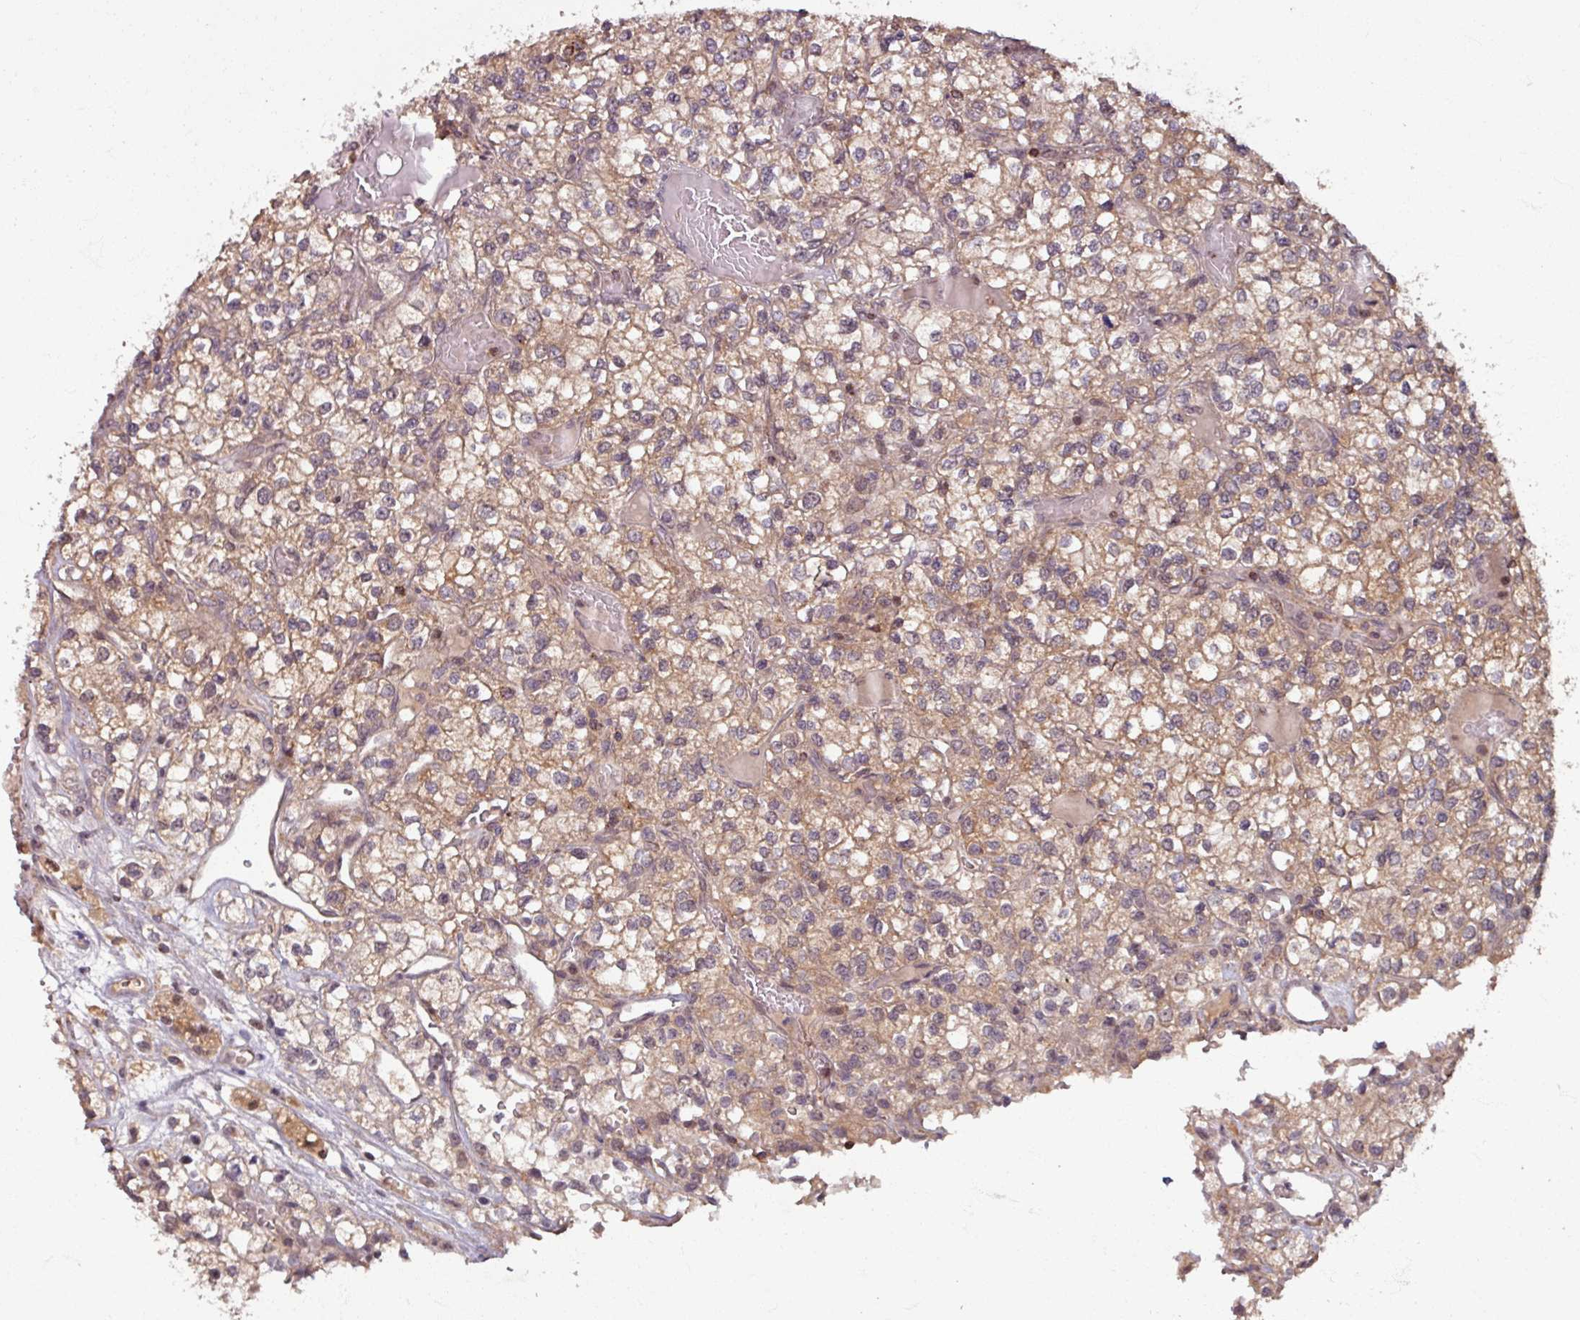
{"staining": {"intensity": "moderate", "quantity": "25%-75%", "location": "cytoplasmic/membranous"}, "tissue": "renal cancer", "cell_type": "Tumor cells", "image_type": "cancer", "snomed": [{"axis": "morphology", "description": "Adenocarcinoma, NOS"}, {"axis": "topography", "description": "Kidney"}], "caption": "This micrograph displays adenocarcinoma (renal) stained with IHC to label a protein in brown. The cytoplasmic/membranous of tumor cells show moderate positivity for the protein. Nuclei are counter-stained blue.", "gene": "OR6B1", "patient": {"sex": "male", "age": 80}}